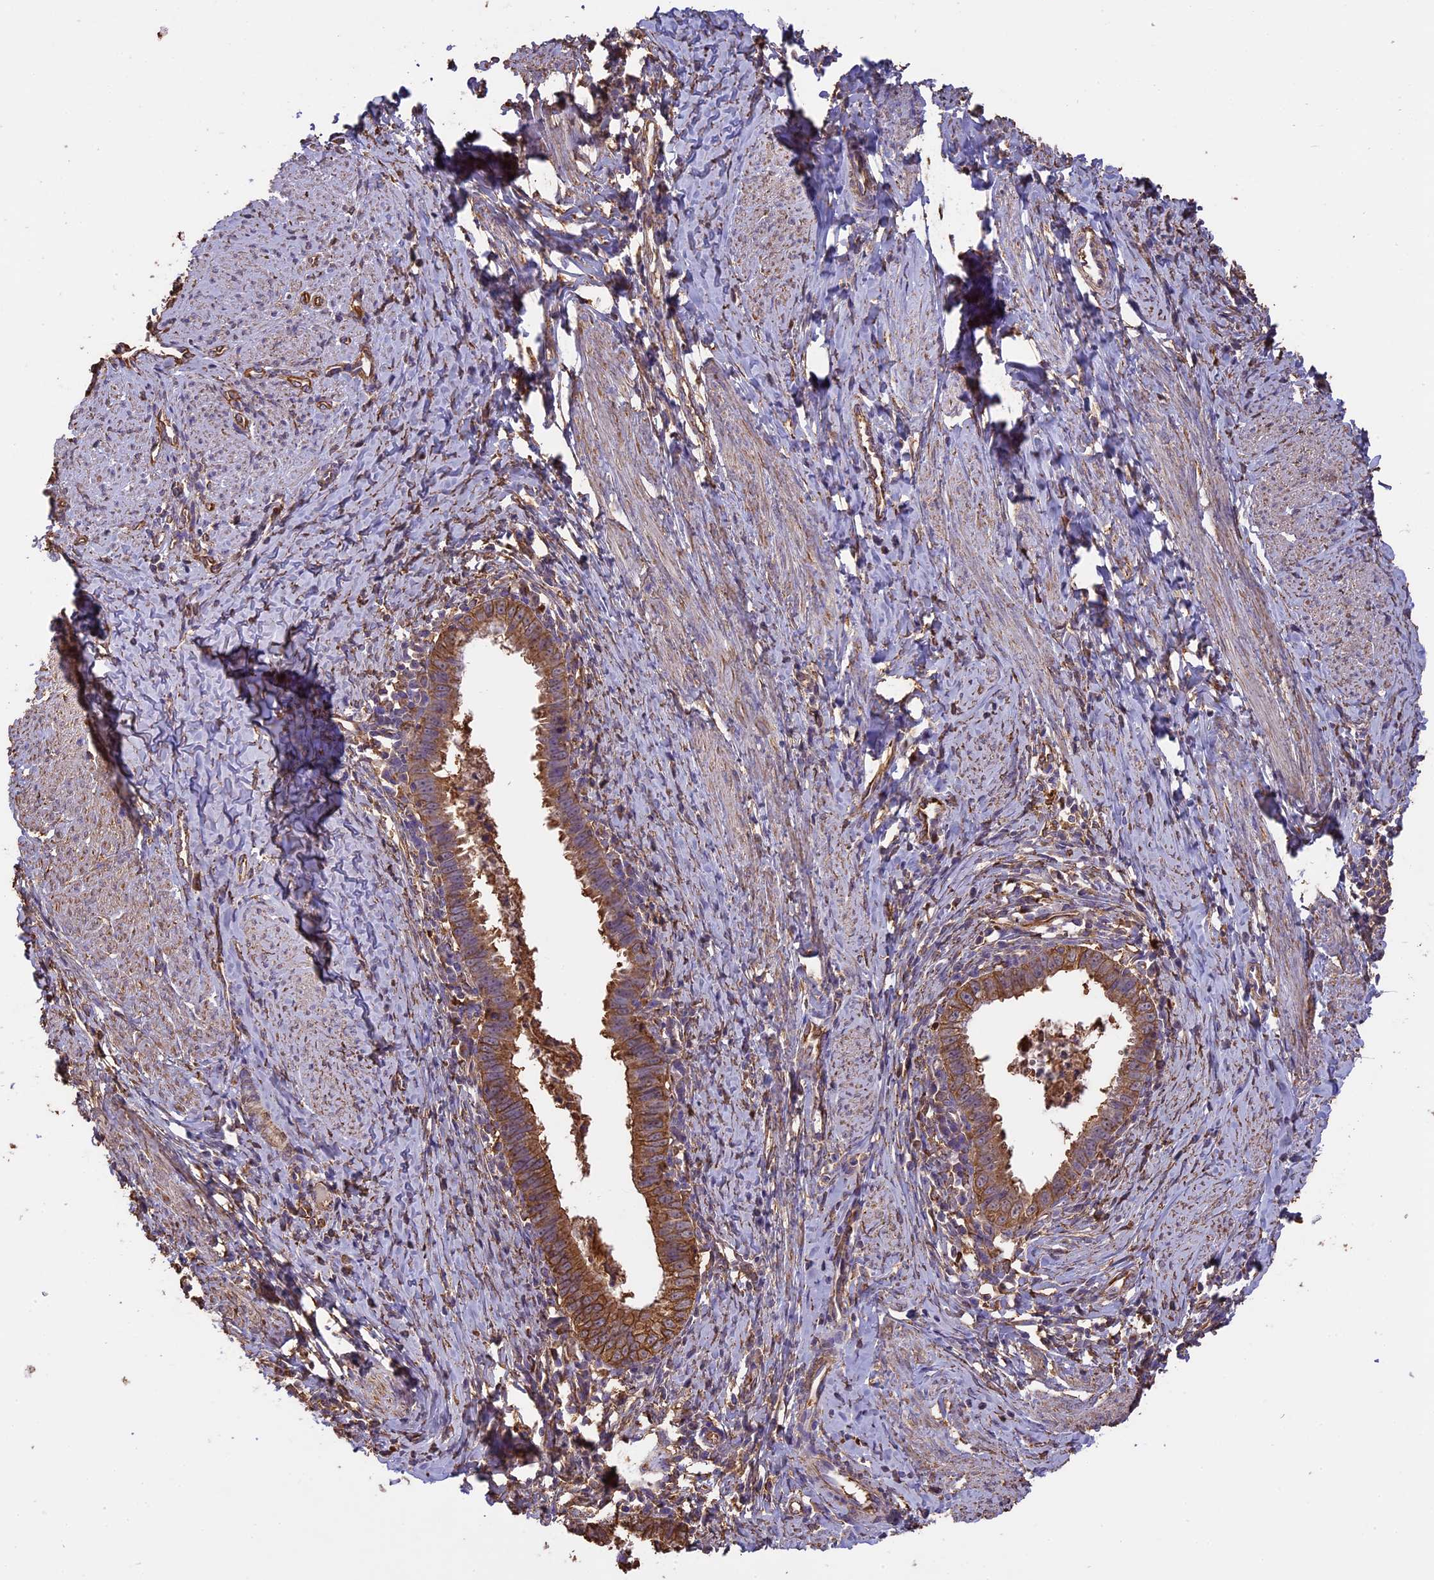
{"staining": {"intensity": "strong", "quantity": ">75%", "location": "cytoplasmic/membranous"}, "tissue": "cervical cancer", "cell_type": "Tumor cells", "image_type": "cancer", "snomed": [{"axis": "morphology", "description": "Adenocarcinoma, NOS"}, {"axis": "topography", "description": "Cervix"}], "caption": "IHC photomicrograph of human cervical cancer (adenocarcinoma) stained for a protein (brown), which displays high levels of strong cytoplasmic/membranous expression in approximately >75% of tumor cells.", "gene": "ARHGAP19", "patient": {"sex": "female", "age": 36}}